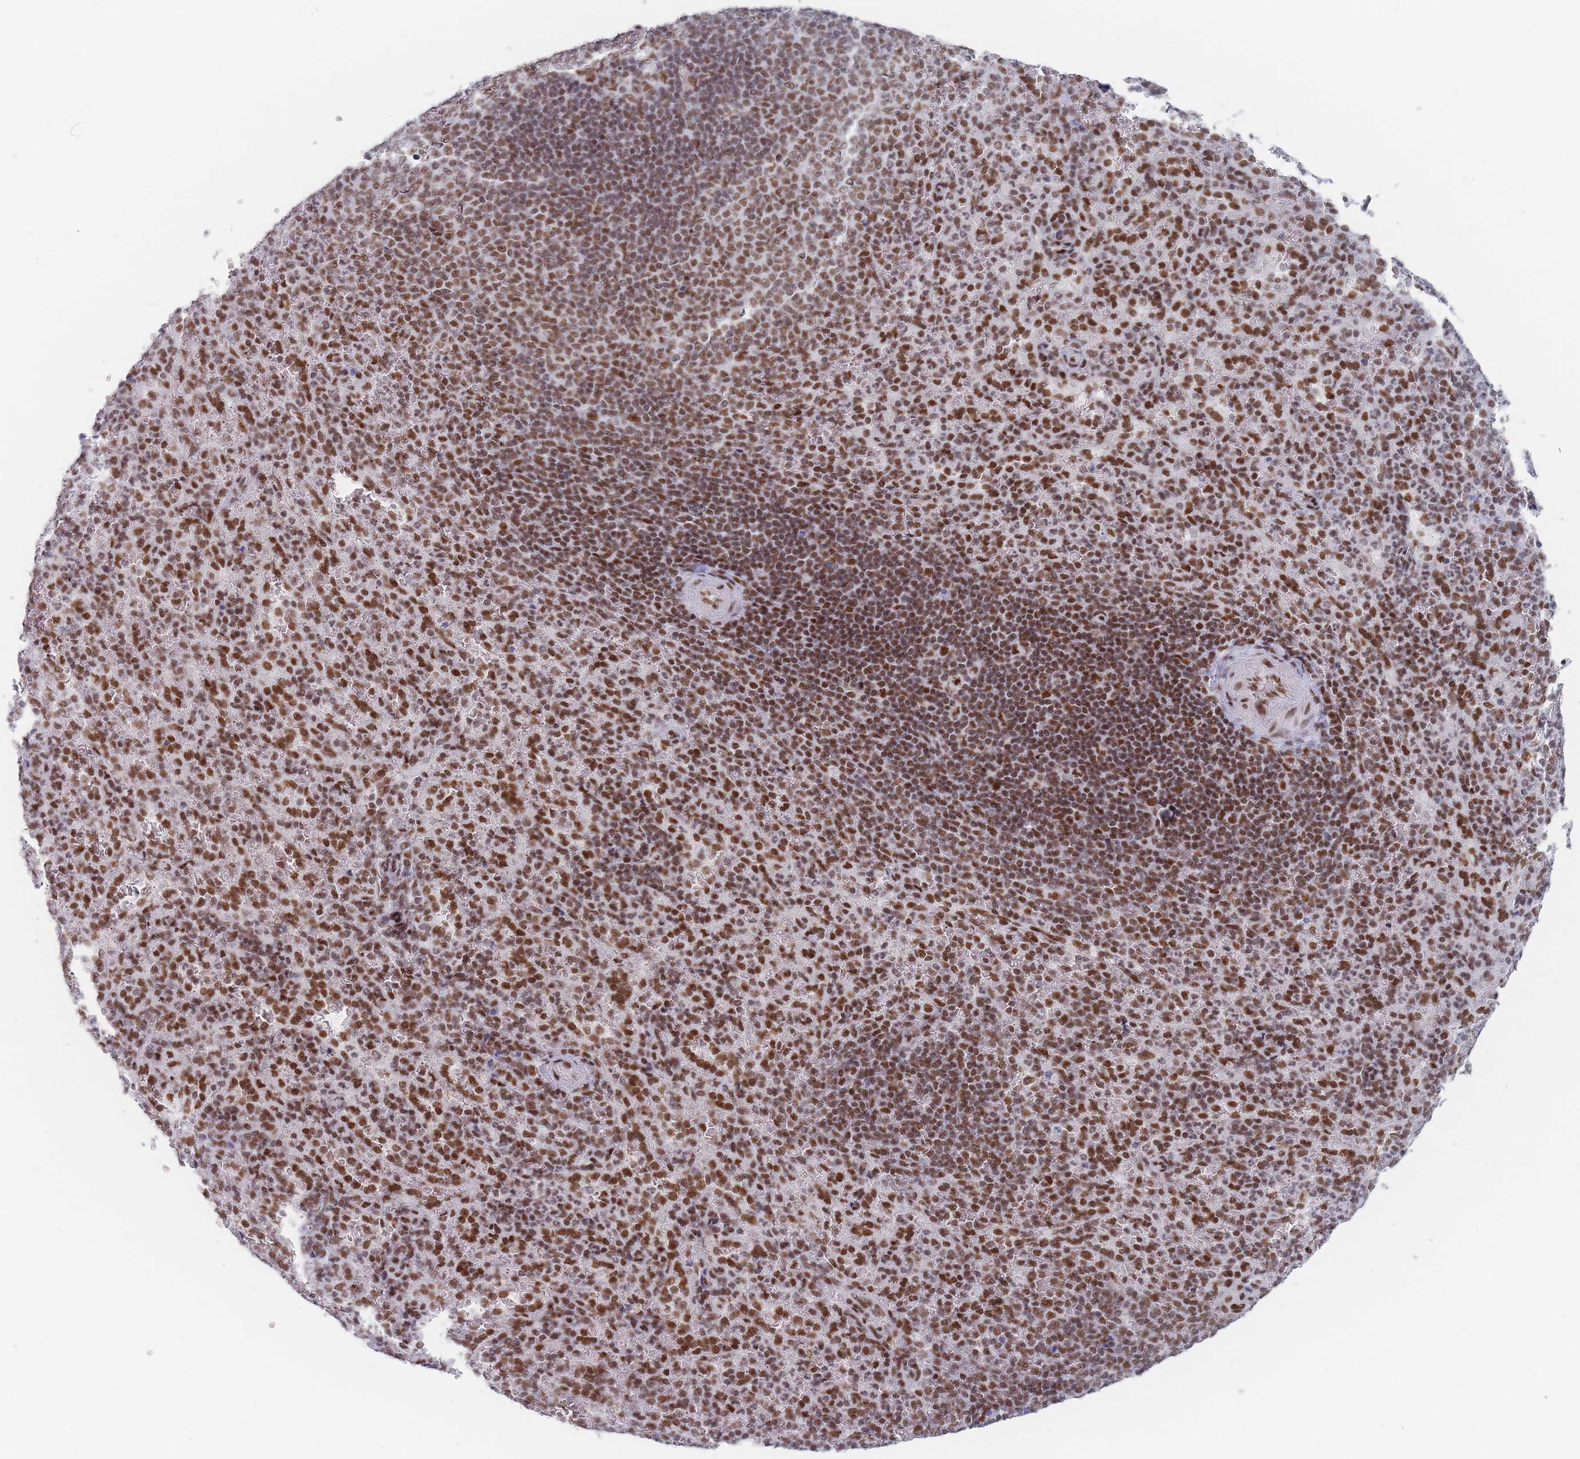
{"staining": {"intensity": "moderate", "quantity": ">75%", "location": "nuclear"}, "tissue": "spleen", "cell_type": "Cells in red pulp", "image_type": "normal", "snomed": [{"axis": "morphology", "description": "Normal tissue, NOS"}, {"axis": "topography", "description": "Spleen"}], "caption": "Moderate nuclear expression is seen in approximately >75% of cells in red pulp in normal spleen.", "gene": "SAFB2", "patient": {"sex": "female", "age": 21}}